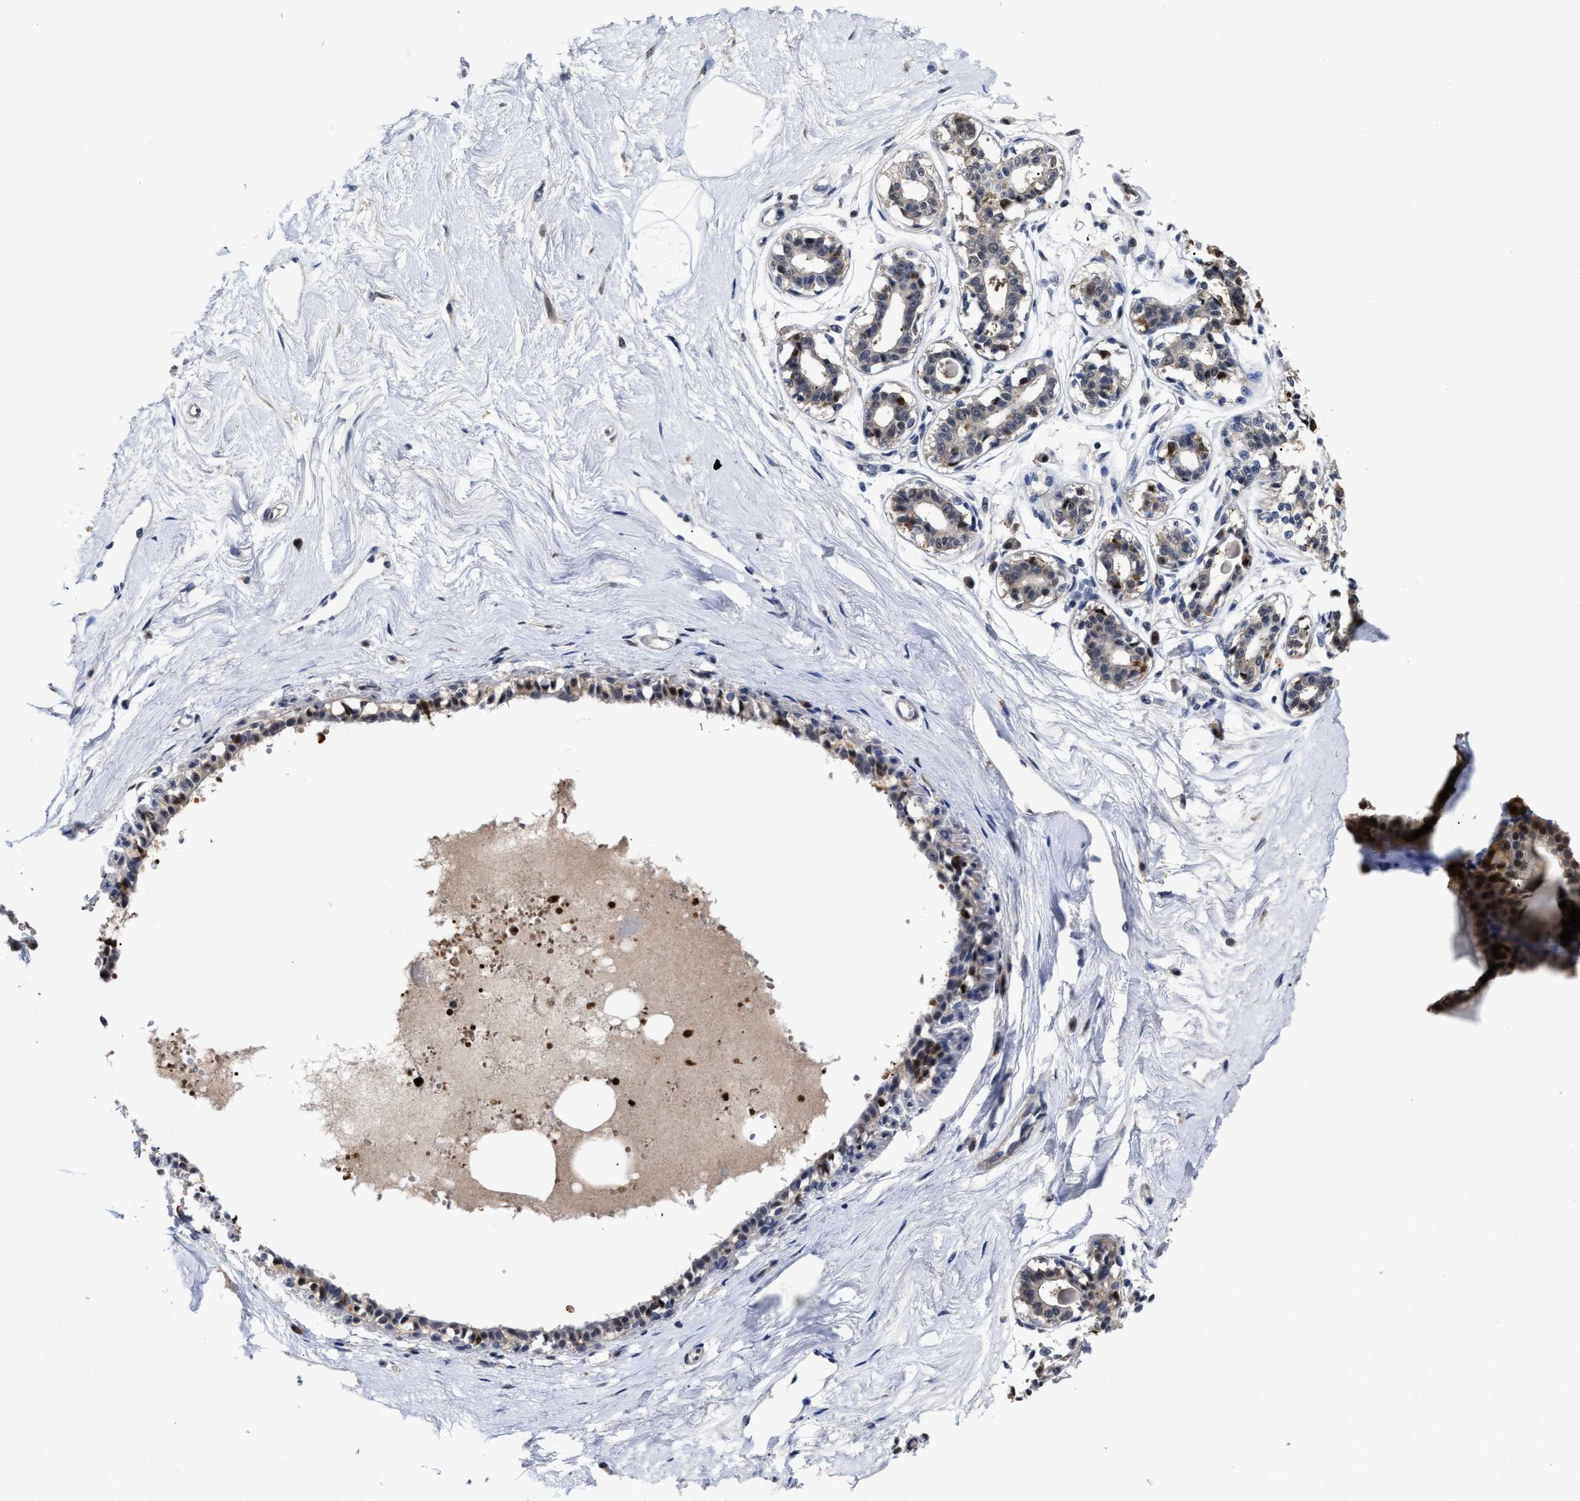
{"staining": {"intensity": "negative", "quantity": "none", "location": "none"}, "tissue": "breast", "cell_type": "Adipocytes", "image_type": "normal", "snomed": [{"axis": "morphology", "description": "Normal tissue, NOS"}, {"axis": "topography", "description": "Breast"}], "caption": "This is a image of immunohistochemistry staining of benign breast, which shows no expression in adipocytes.", "gene": "PRPF4B", "patient": {"sex": "female", "age": 45}}